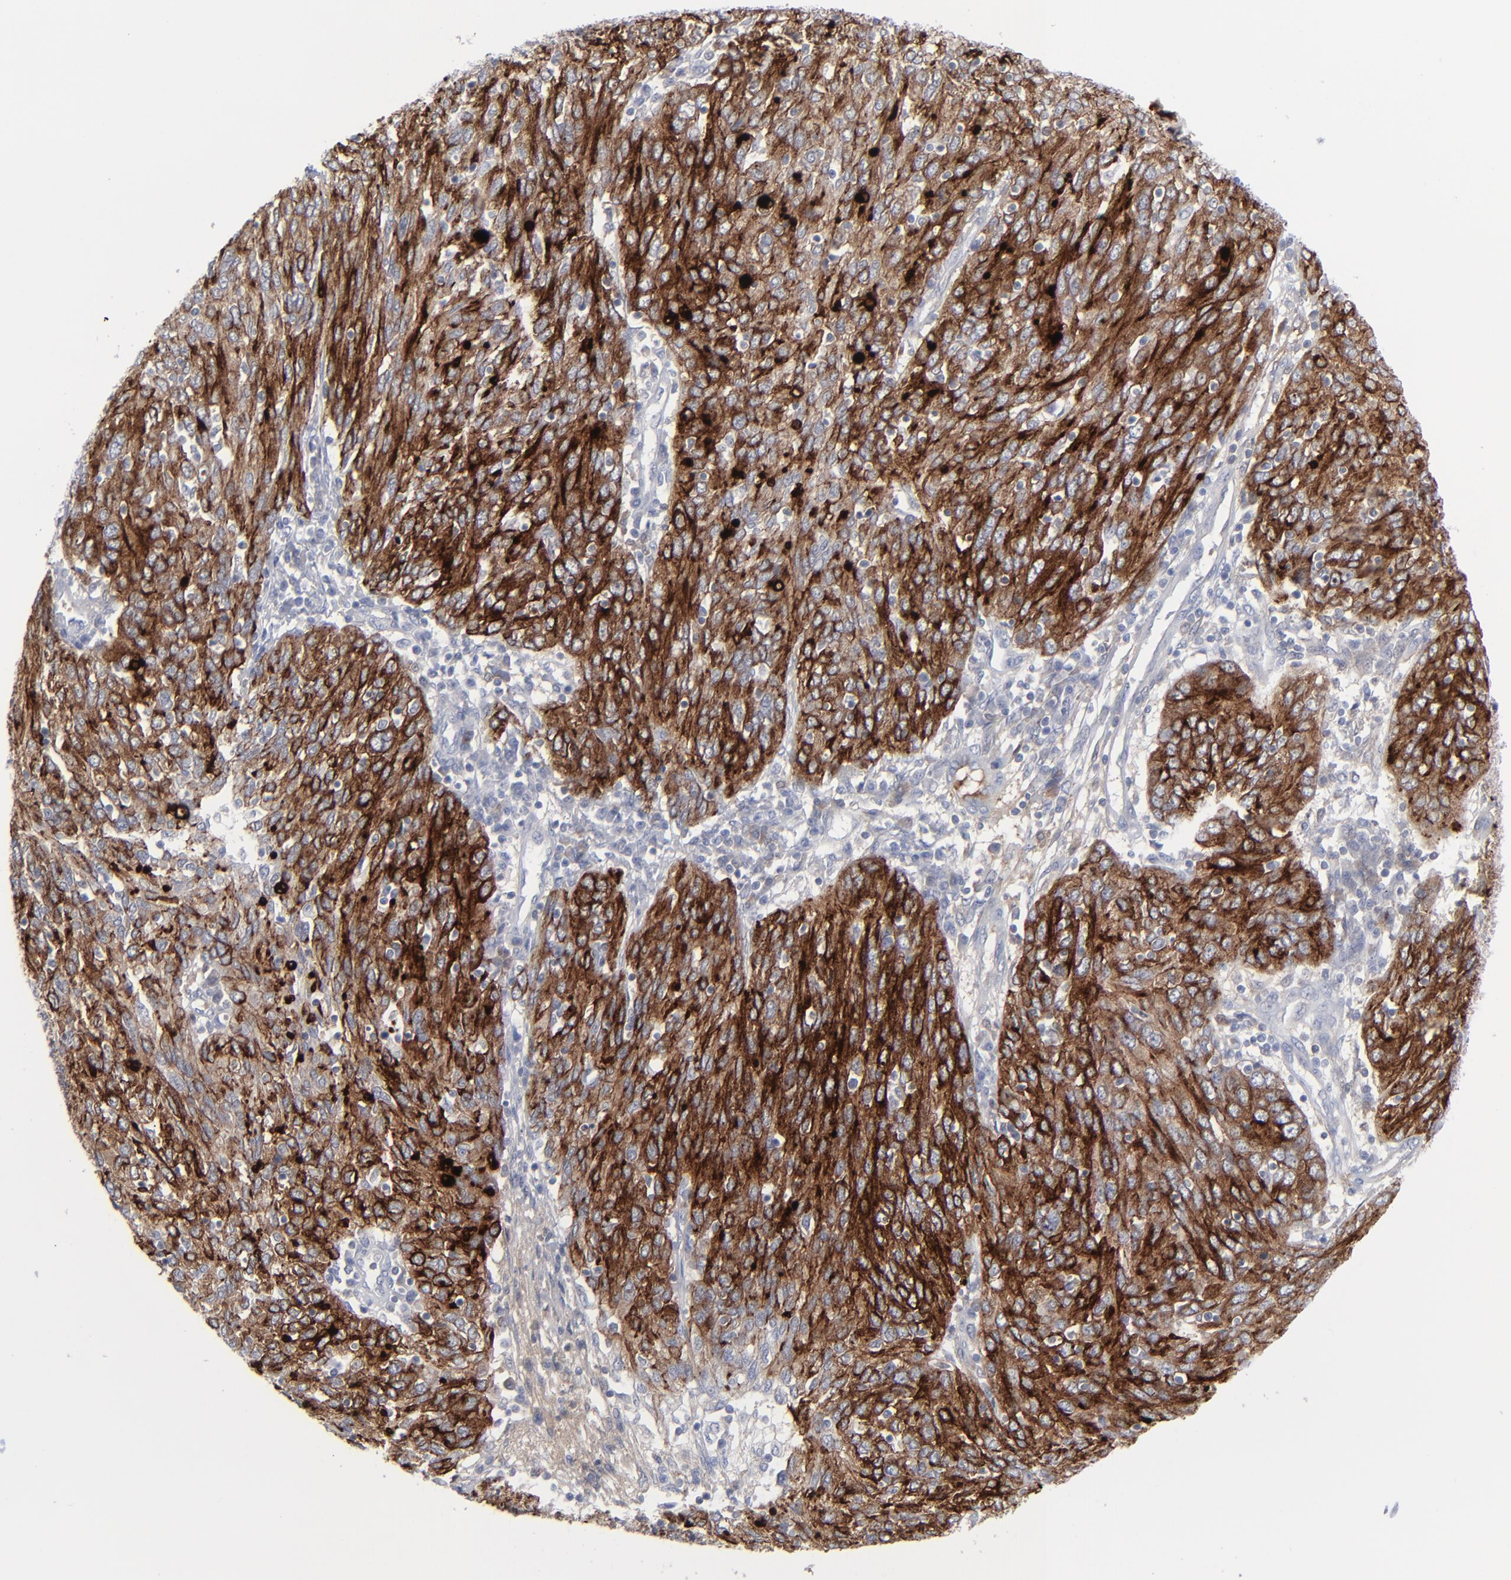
{"staining": {"intensity": "strong", "quantity": ">75%", "location": "cytoplasmic/membranous"}, "tissue": "ovarian cancer", "cell_type": "Tumor cells", "image_type": "cancer", "snomed": [{"axis": "morphology", "description": "Carcinoma, endometroid"}, {"axis": "topography", "description": "Ovary"}], "caption": "DAB immunohistochemical staining of human ovarian cancer (endometroid carcinoma) demonstrates strong cytoplasmic/membranous protein positivity in about >75% of tumor cells. (DAB (3,3'-diaminobenzidine) = brown stain, brightfield microscopy at high magnification).", "gene": "MSLN", "patient": {"sex": "female", "age": 50}}